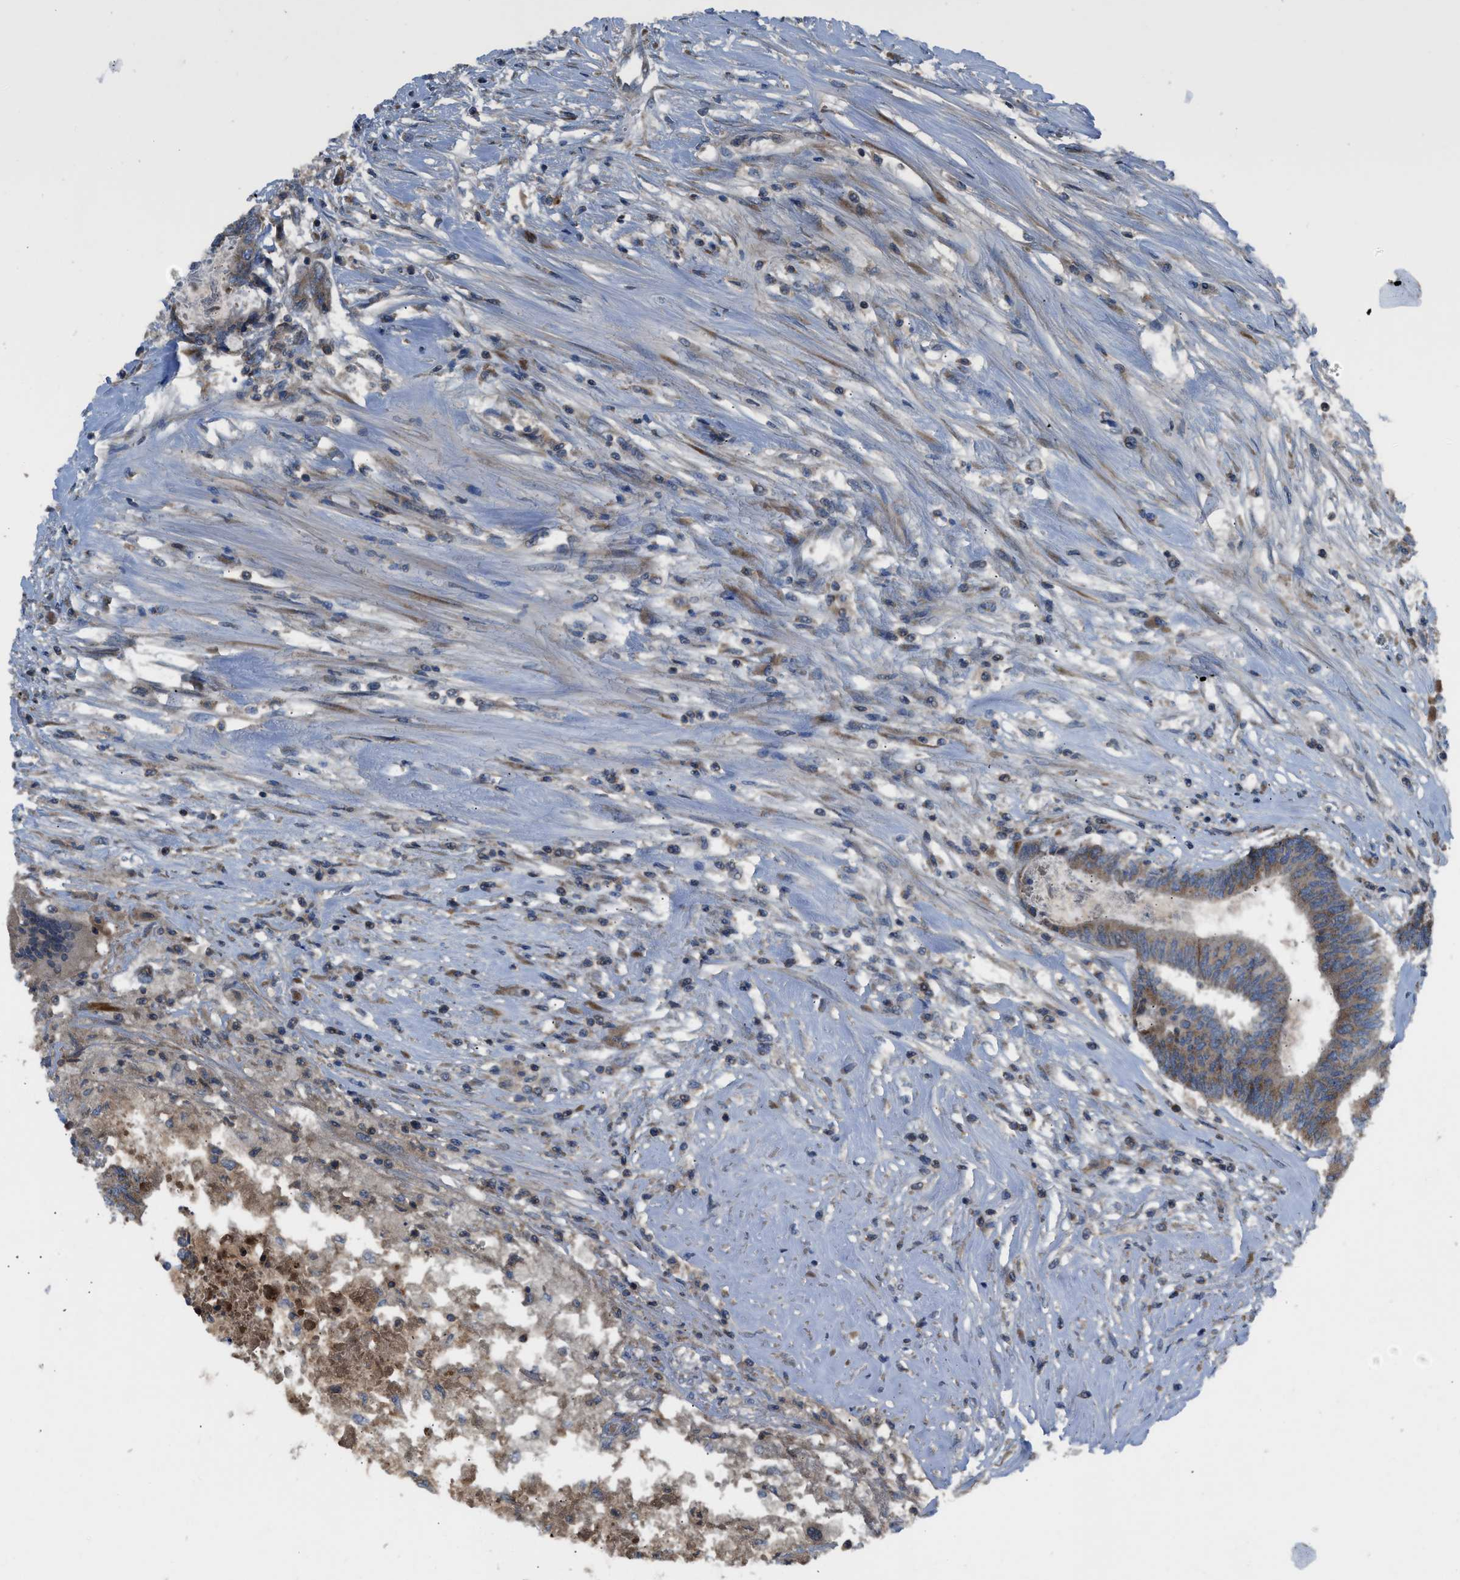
{"staining": {"intensity": "moderate", "quantity": ">75%", "location": "cytoplasmic/membranous"}, "tissue": "colorectal cancer", "cell_type": "Tumor cells", "image_type": "cancer", "snomed": [{"axis": "morphology", "description": "Adenocarcinoma, NOS"}, {"axis": "topography", "description": "Colon"}], "caption": "Immunohistochemical staining of colorectal cancer (adenocarcinoma) exhibits medium levels of moderate cytoplasmic/membranous protein staining in about >75% of tumor cells.", "gene": "PAFAH2", "patient": {"sex": "male", "age": 56}}